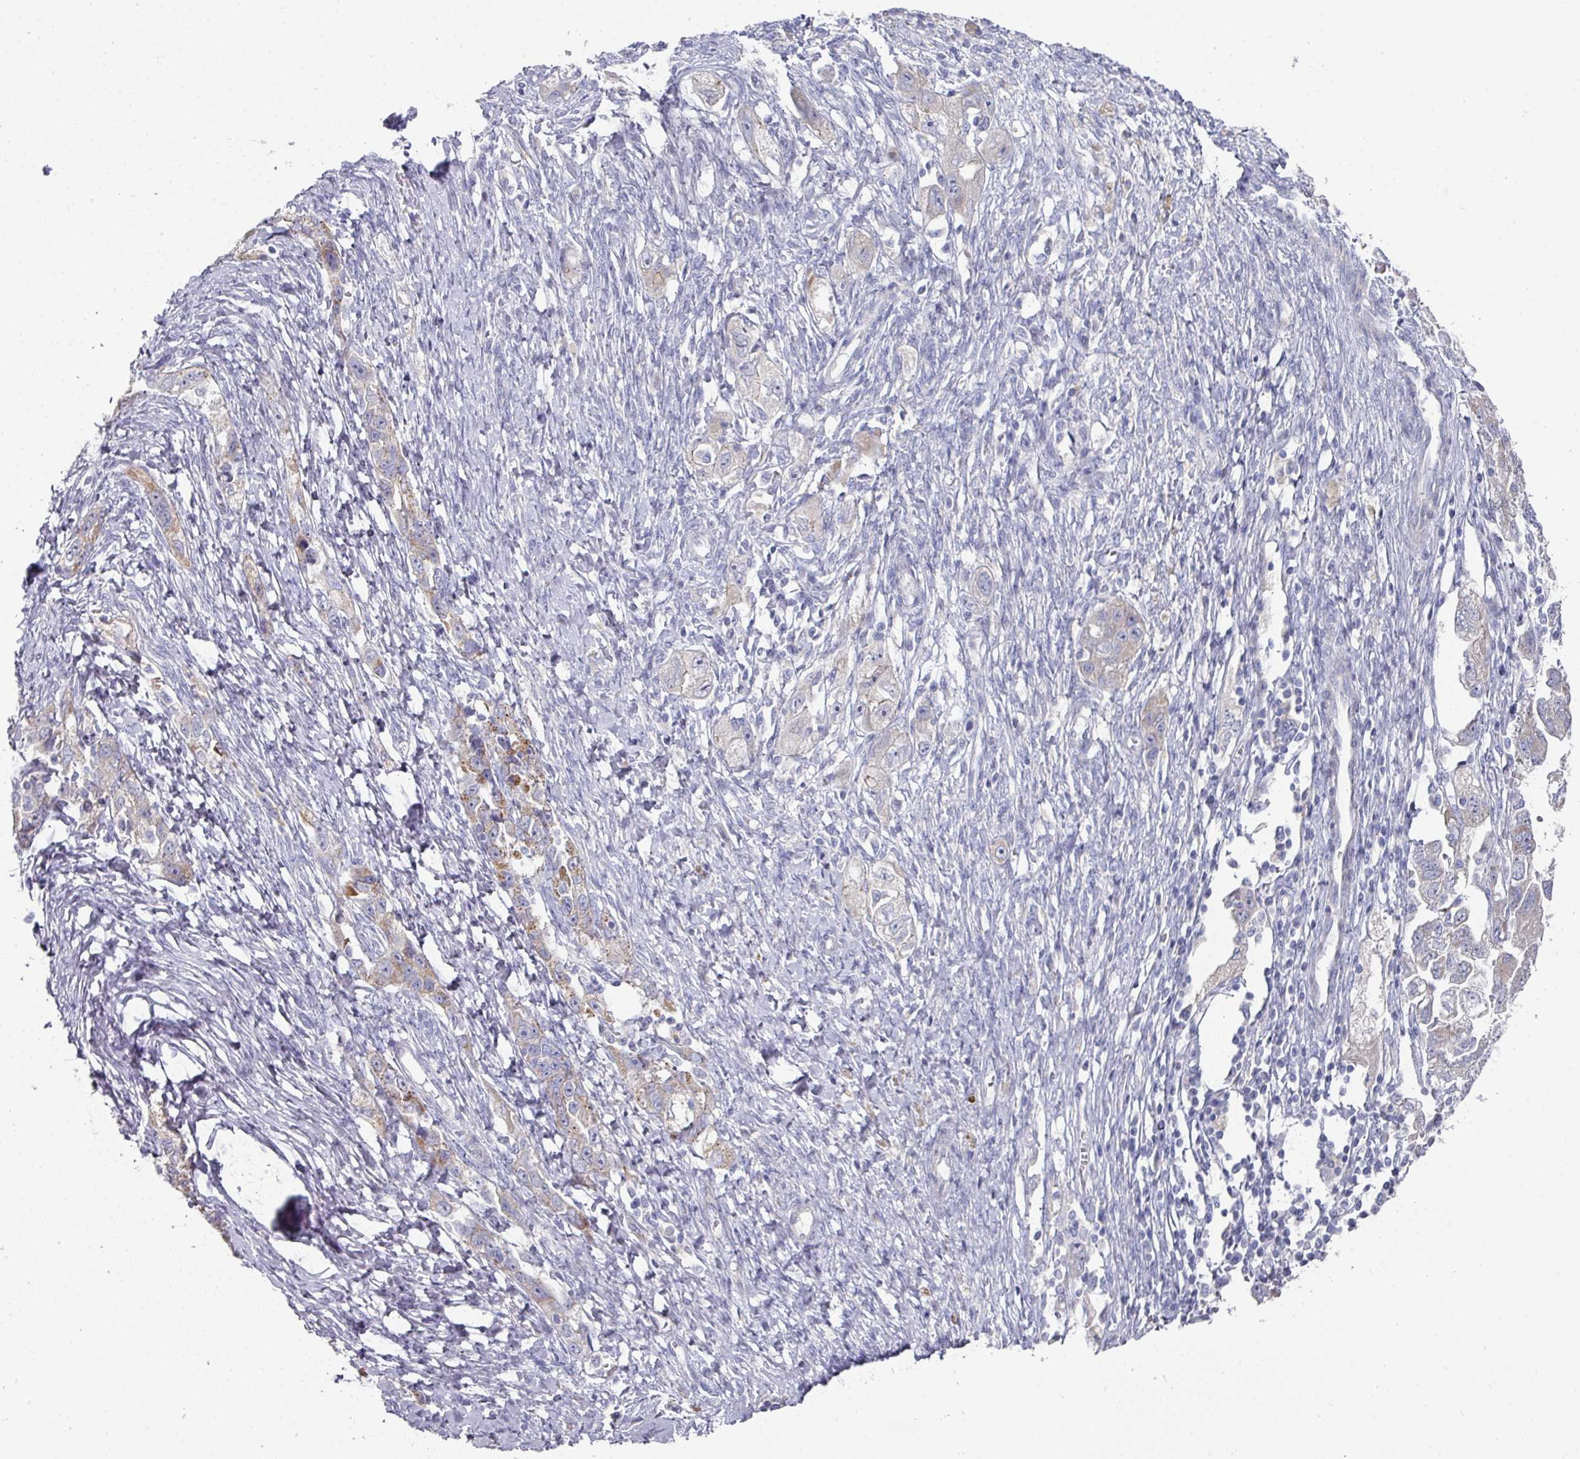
{"staining": {"intensity": "weak", "quantity": "<25%", "location": "cytoplasmic/membranous"}, "tissue": "ovarian cancer", "cell_type": "Tumor cells", "image_type": "cancer", "snomed": [{"axis": "morphology", "description": "Carcinoma, NOS"}, {"axis": "morphology", "description": "Cystadenocarcinoma, serous, NOS"}, {"axis": "topography", "description": "Ovary"}], "caption": "IHC of ovarian cancer shows no expression in tumor cells. (DAB IHC with hematoxylin counter stain).", "gene": "NT5C1A", "patient": {"sex": "female", "age": 69}}